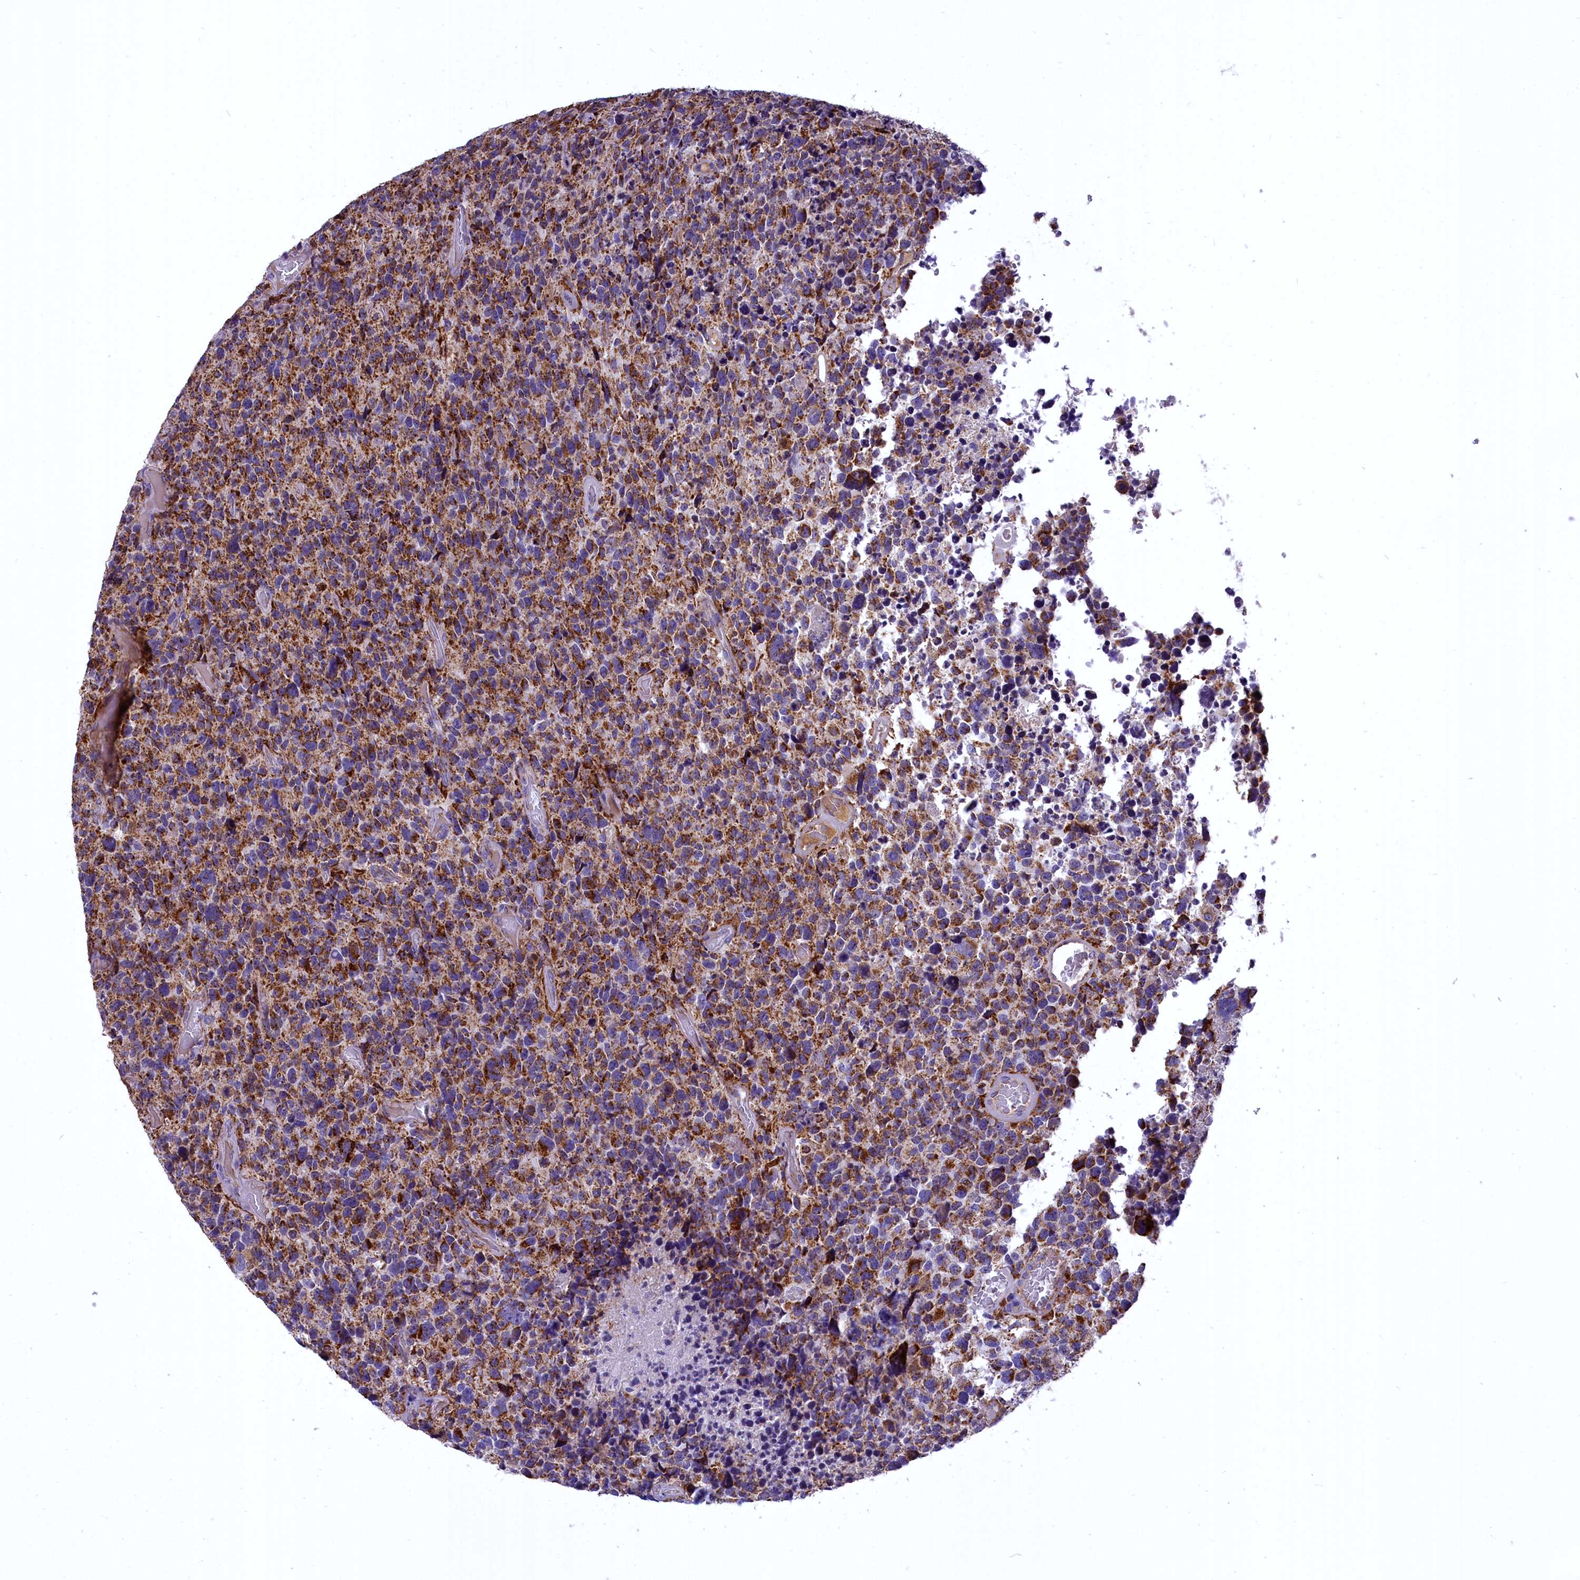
{"staining": {"intensity": "moderate", "quantity": ">75%", "location": "cytoplasmic/membranous"}, "tissue": "glioma", "cell_type": "Tumor cells", "image_type": "cancer", "snomed": [{"axis": "morphology", "description": "Glioma, malignant, High grade"}, {"axis": "topography", "description": "Brain"}], "caption": "The photomicrograph demonstrates a brown stain indicating the presence of a protein in the cytoplasmic/membranous of tumor cells in glioma. The staining was performed using DAB (3,3'-diaminobenzidine), with brown indicating positive protein expression. Nuclei are stained blue with hematoxylin.", "gene": "COX17", "patient": {"sex": "male", "age": 69}}